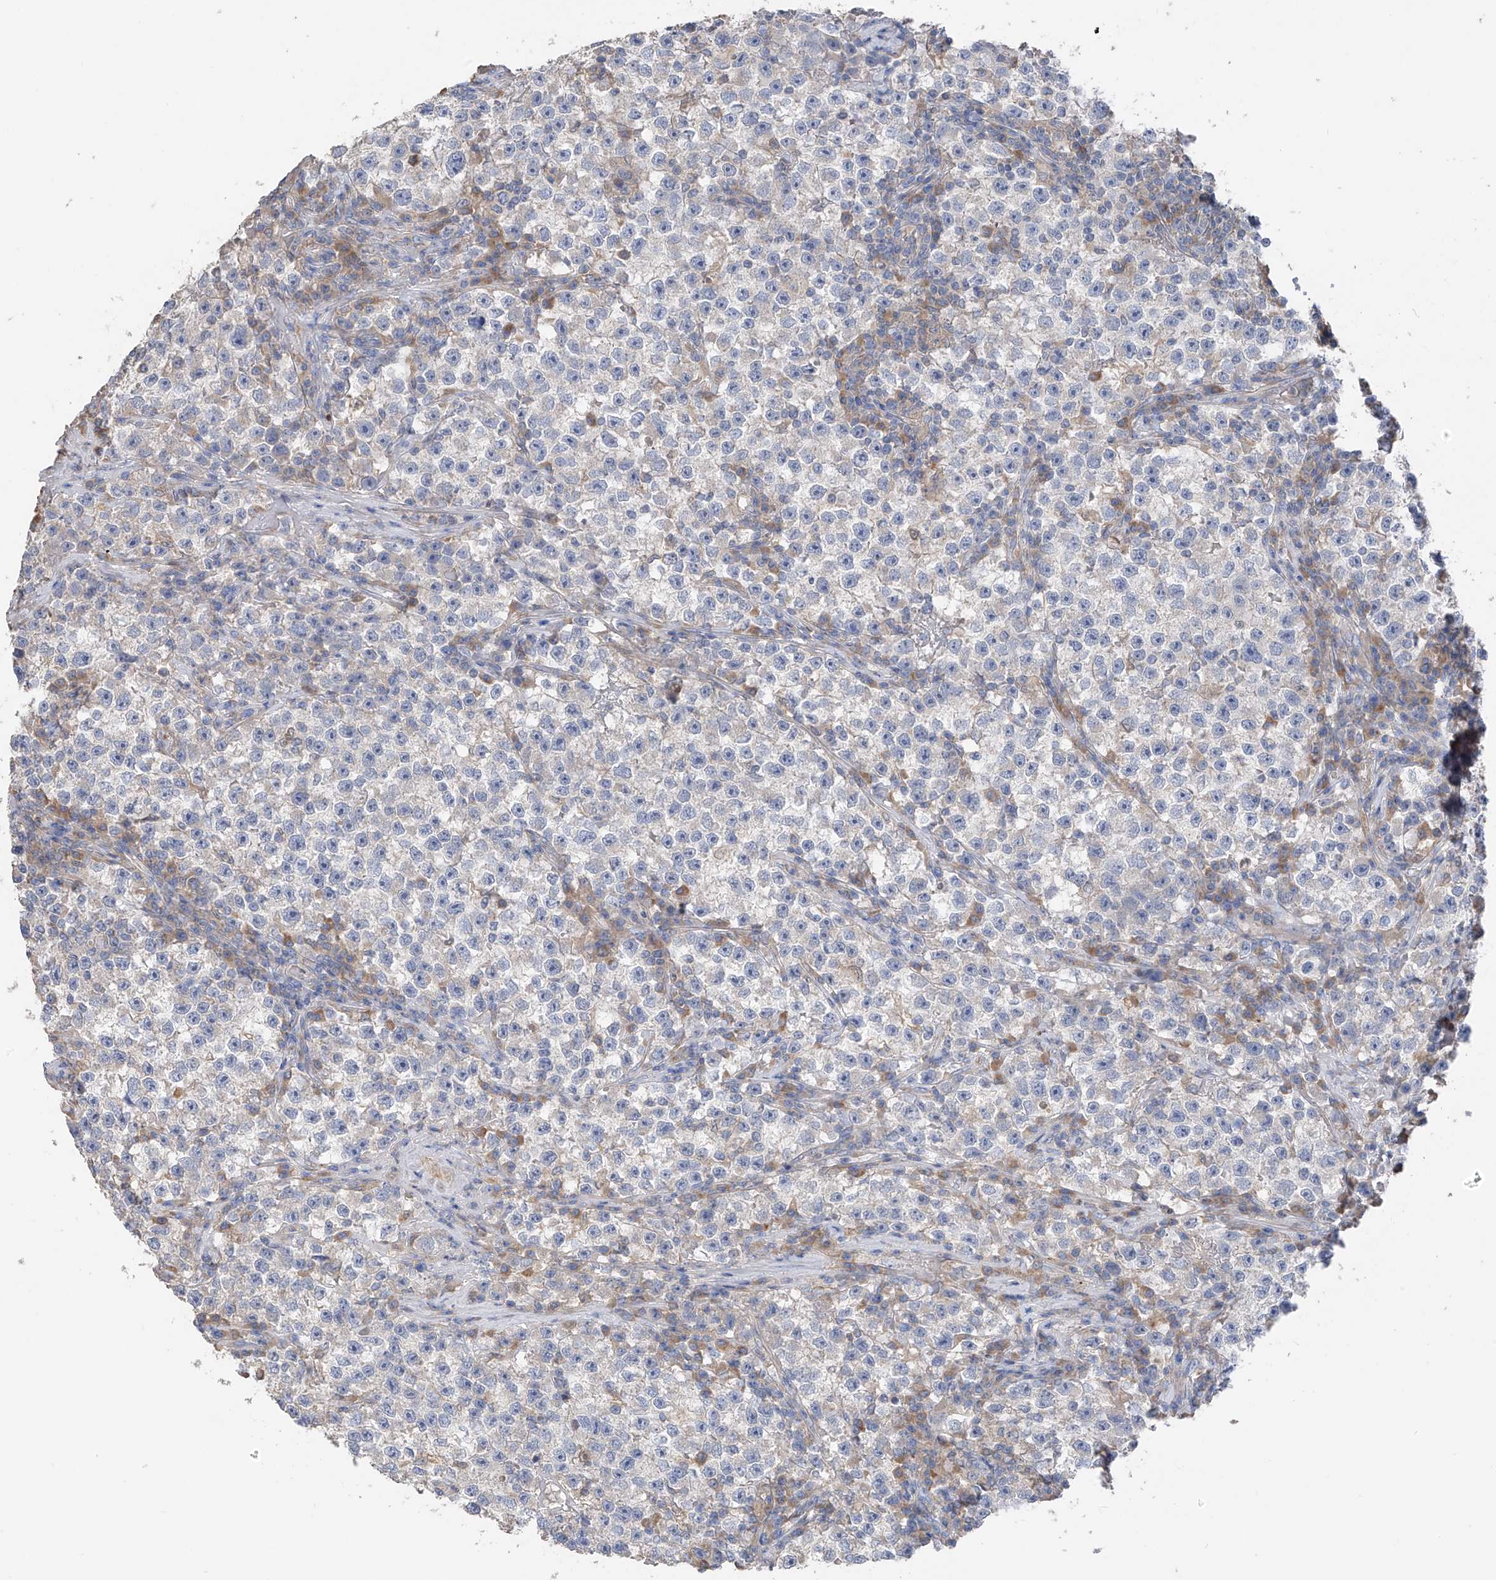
{"staining": {"intensity": "negative", "quantity": "none", "location": "none"}, "tissue": "testis cancer", "cell_type": "Tumor cells", "image_type": "cancer", "snomed": [{"axis": "morphology", "description": "Seminoma, NOS"}, {"axis": "topography", "description": "Testis"}], "caption": "Immunohistochemical staining of testis cancer shows no significant expression in tumor cells.", "gene": "GALNTL6", "patient": {"sex": "male", "age": 22}}